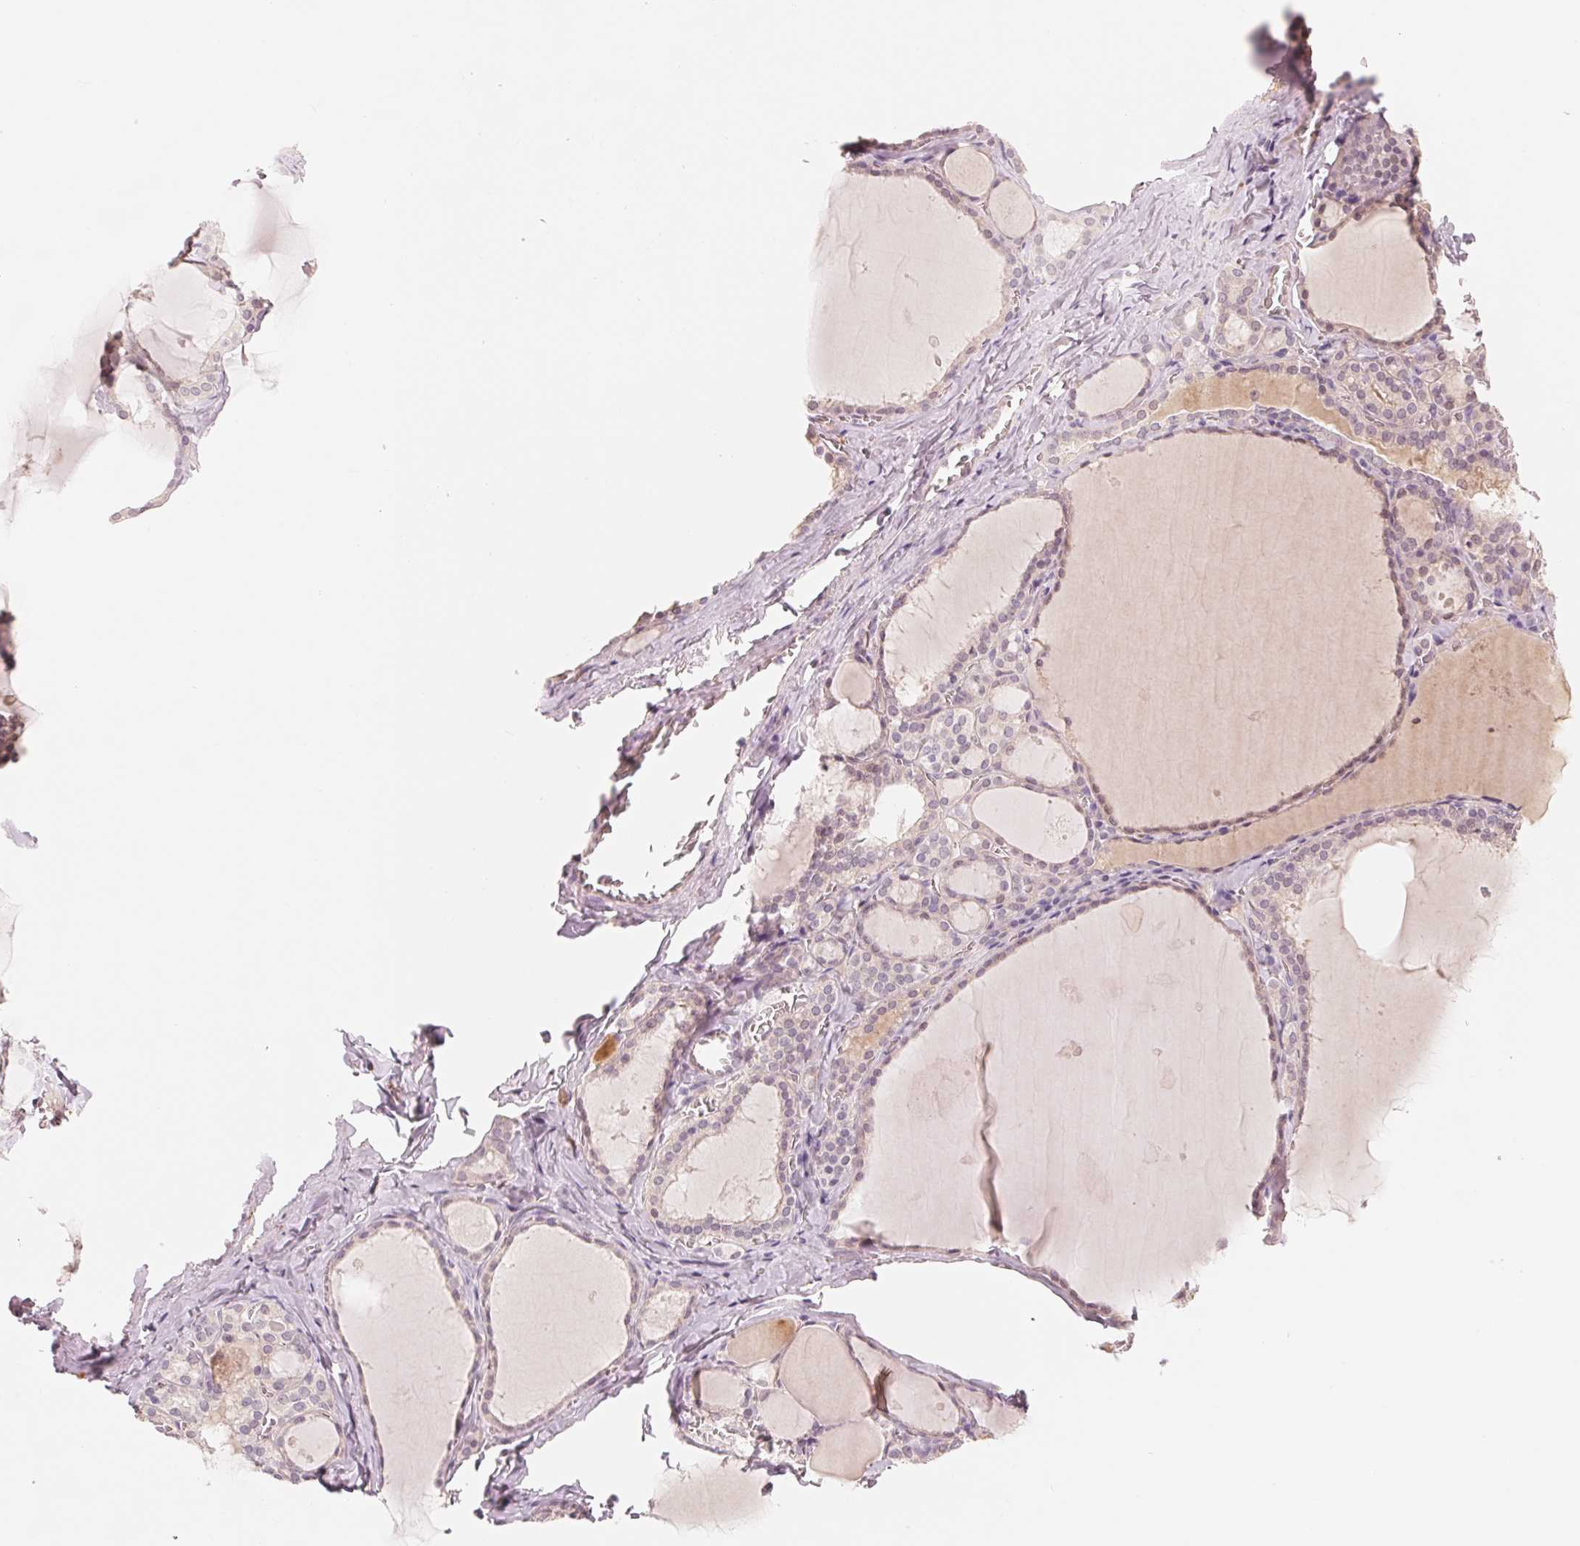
{"staining": {"intensity": "weak", "quantity": "25%-75%", "location": "cytoplasmic/membranous"}, "tissue": "thyroid gland", "cell_type": "Glandular cells", "image_type": "normal", "snomed": [{"axis": "morphology", "description": "Normal tissue, NOS"}, {"axis": "topography", "description": "Thyroid gland"}], "caption": "Human thyroid gland stained for a protein (brown) demonstrates weak cytoplasmic/membranous positive staining in approximately 25%-75% of glandular cells.", "gene": "CFHR2", "patient": {"sex": "male", "age": 56}}